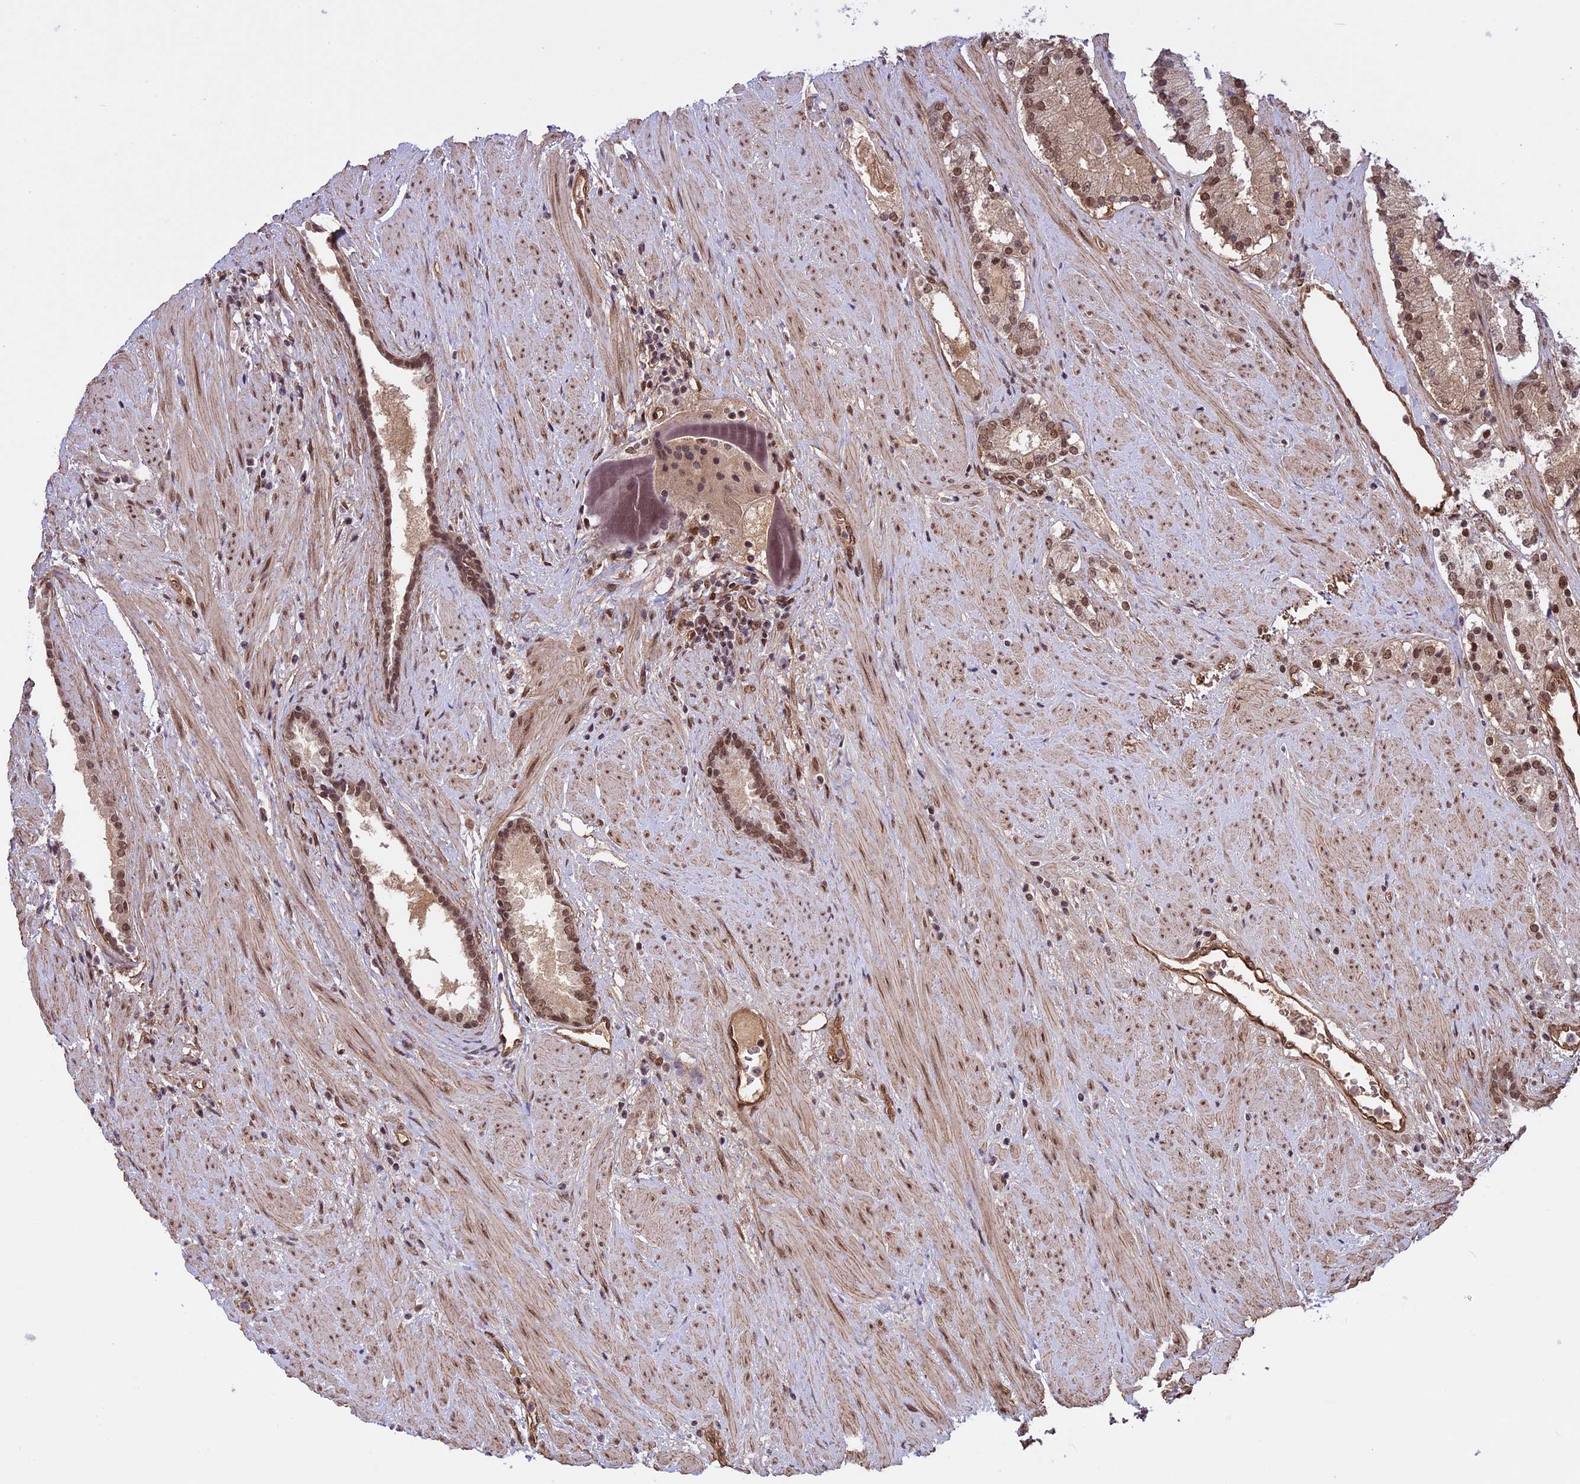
{"staining": {"intensity": "moderate", "quantity": "25%-75%", "location": "nuclear"}, "tissue": "prostate cancer", "cell_type": "Tumor cells", "image_type": "cancer", "snomed": [{"axis": "morphology", "description": "Adenocarcinoma, Low grade"}, {"axis": "topography", "description": "Prostate"}], "caption": "Protein analysis of prostate cancer (adenocarcinoma (low-grade)) tissue displays moderate nuclear positivity in about 25%-75% of tumor cells.", "gene": "MPHOSPH8", "patient": {"sex": "male", "age": 59}}